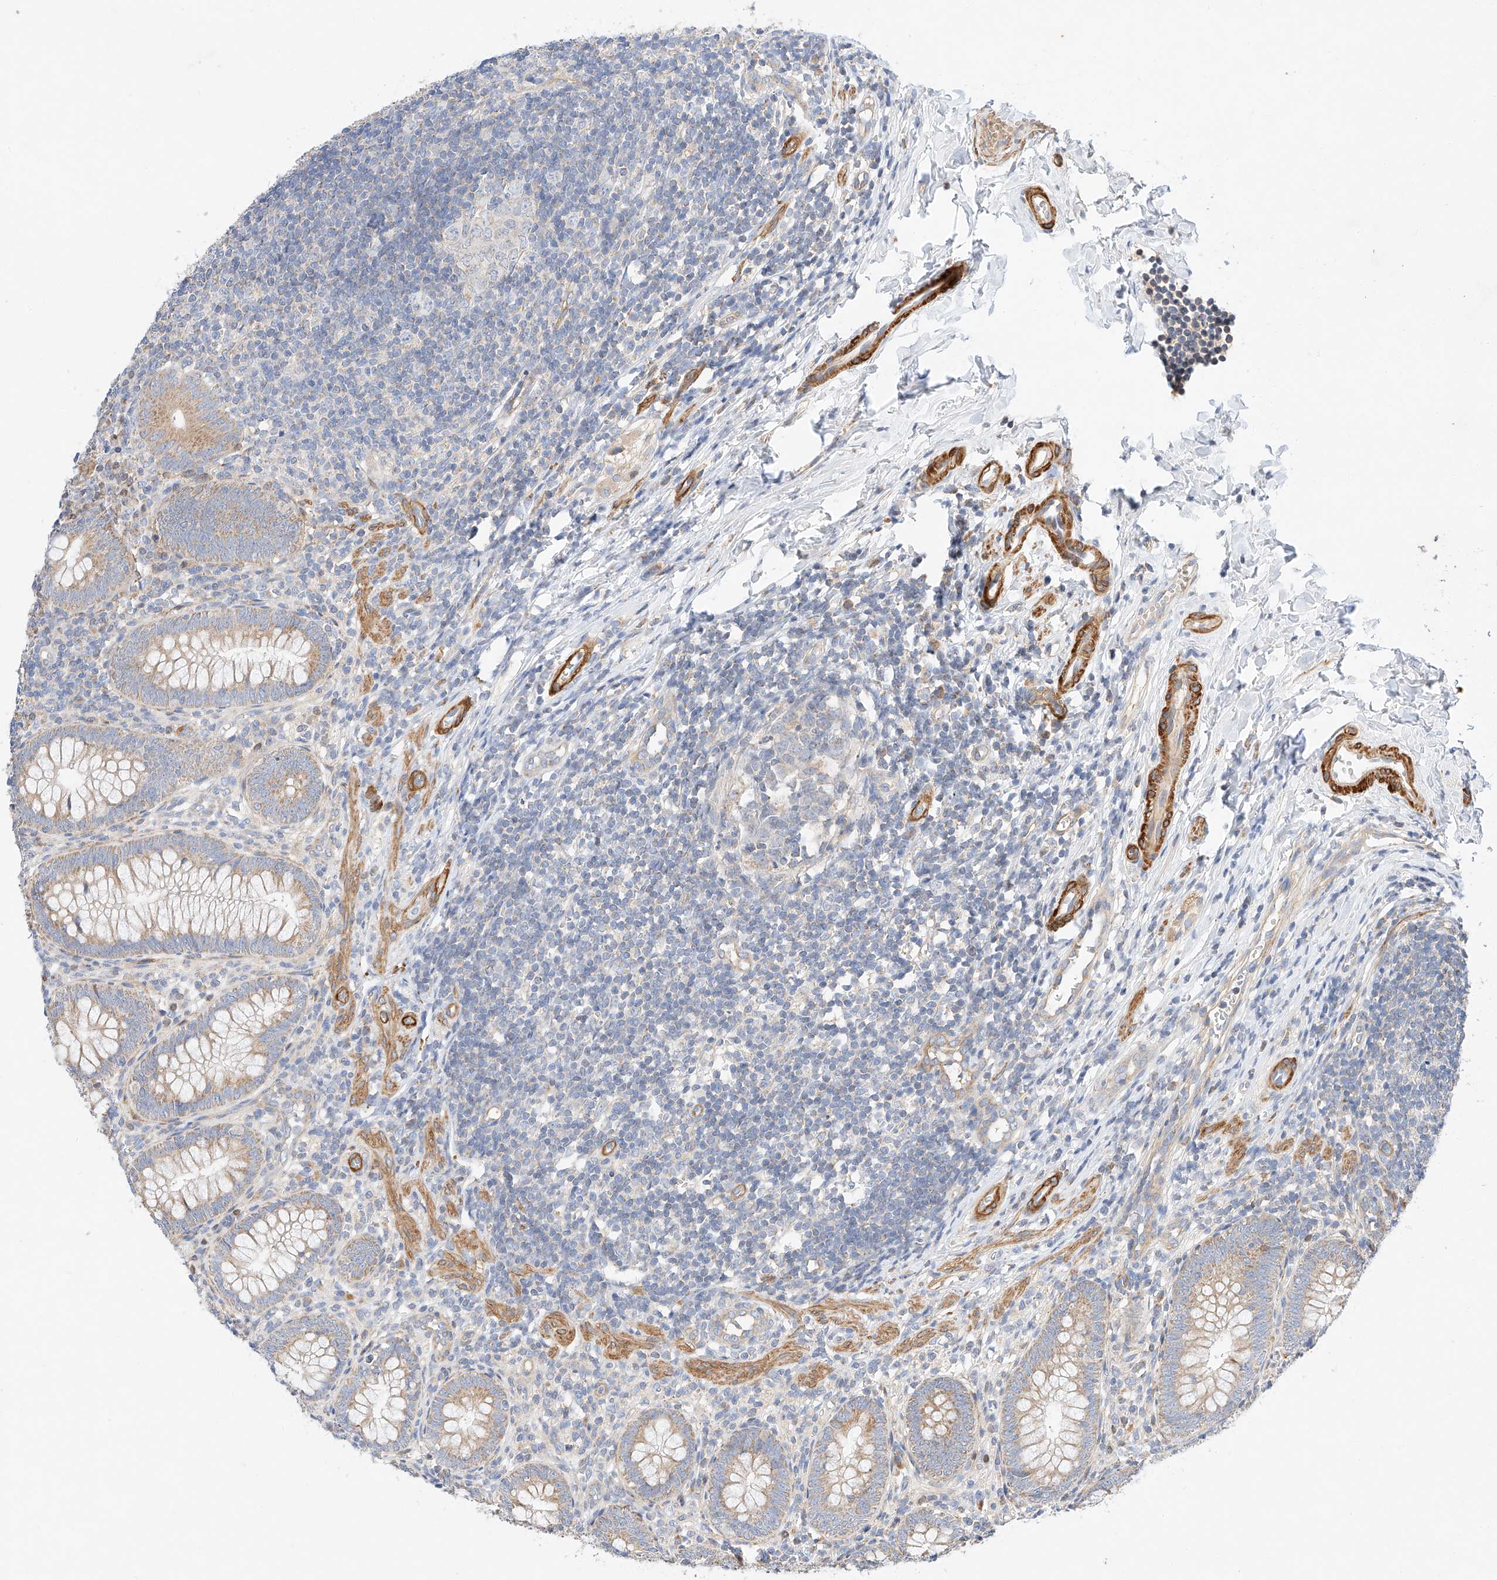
{"staining": {"intensity": "weak", "quantity": ">75%", "location": "cytoplasmic/membranous"}, "tissue": "appendix", "cell_type": "Glandular cells", "image_type": "normal", "snomed": [{"axis": "morphology", "description": "Normal tissue, NOS"}, {"axis": "topography", "description": "Appendix"}], "caption": "IHC of benign appendix exhibits low levels of weak cytoplasmic/membranous positivity in about >75% of glandular cells.", "gene": "C6orf118", "patient": {"sex": "male", "age": 14}}